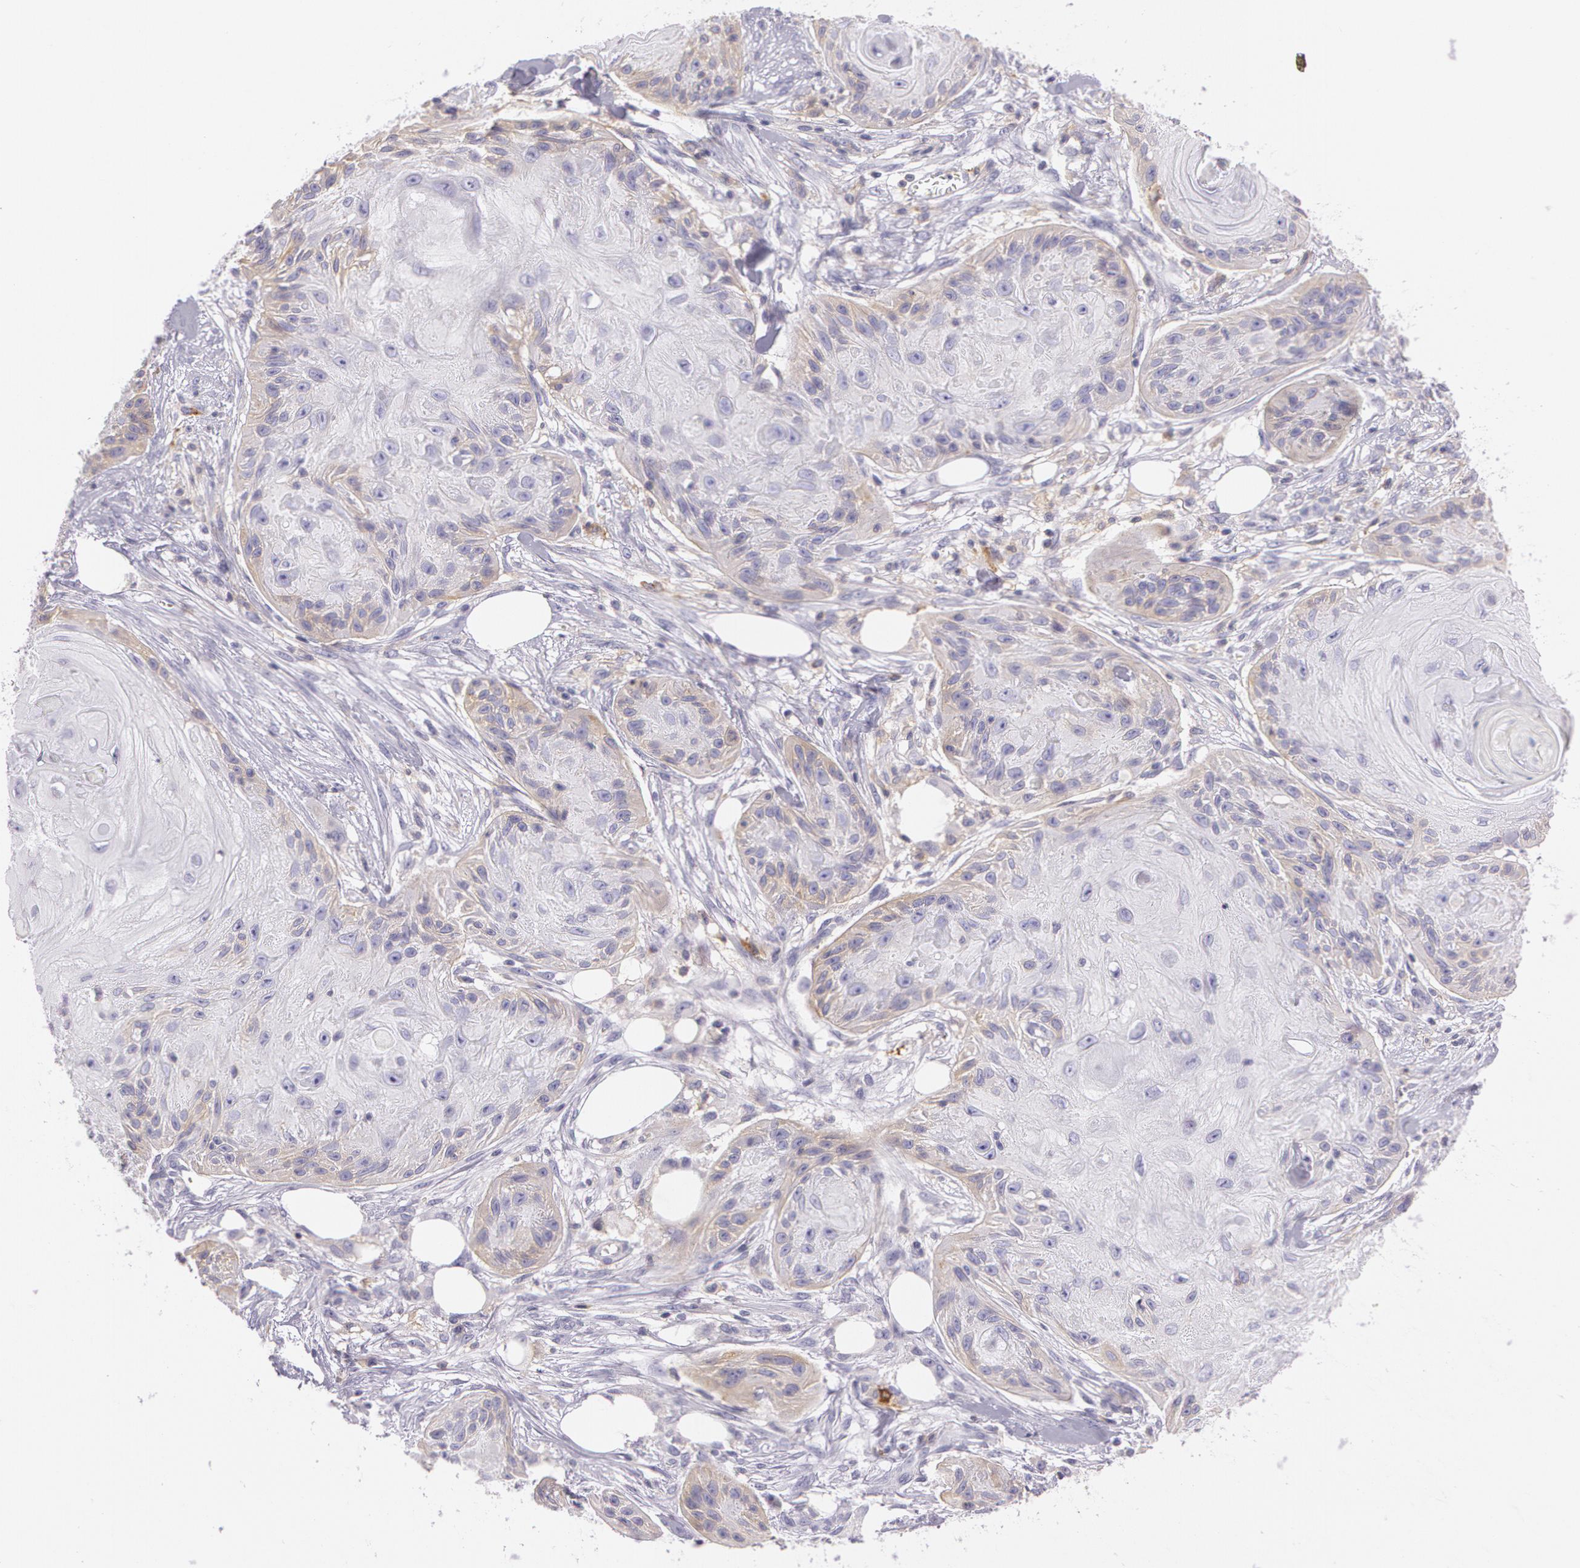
{"staining": {"intensity": "weak", "quantity": "25%-75%", "location": "cytoplasmic/membranous"}, "tissue": "skin cancer", "cell_type": "Tumor cells", "image_type": "cancer", "snomed": [{"axis": "morphology", "description": "Squamous cell carcinoma, NOS"}, {"axis": "topography", "description": "Skin"}], "caption": "This is an image of immunohistochemistry staining of skin cancer (squamous cell carcinoma), which shows weak staining in the cytoplasmic/membranous of tumor cells.", "gene": "LY75", "patient": {"sex": "female", "age": 88}}